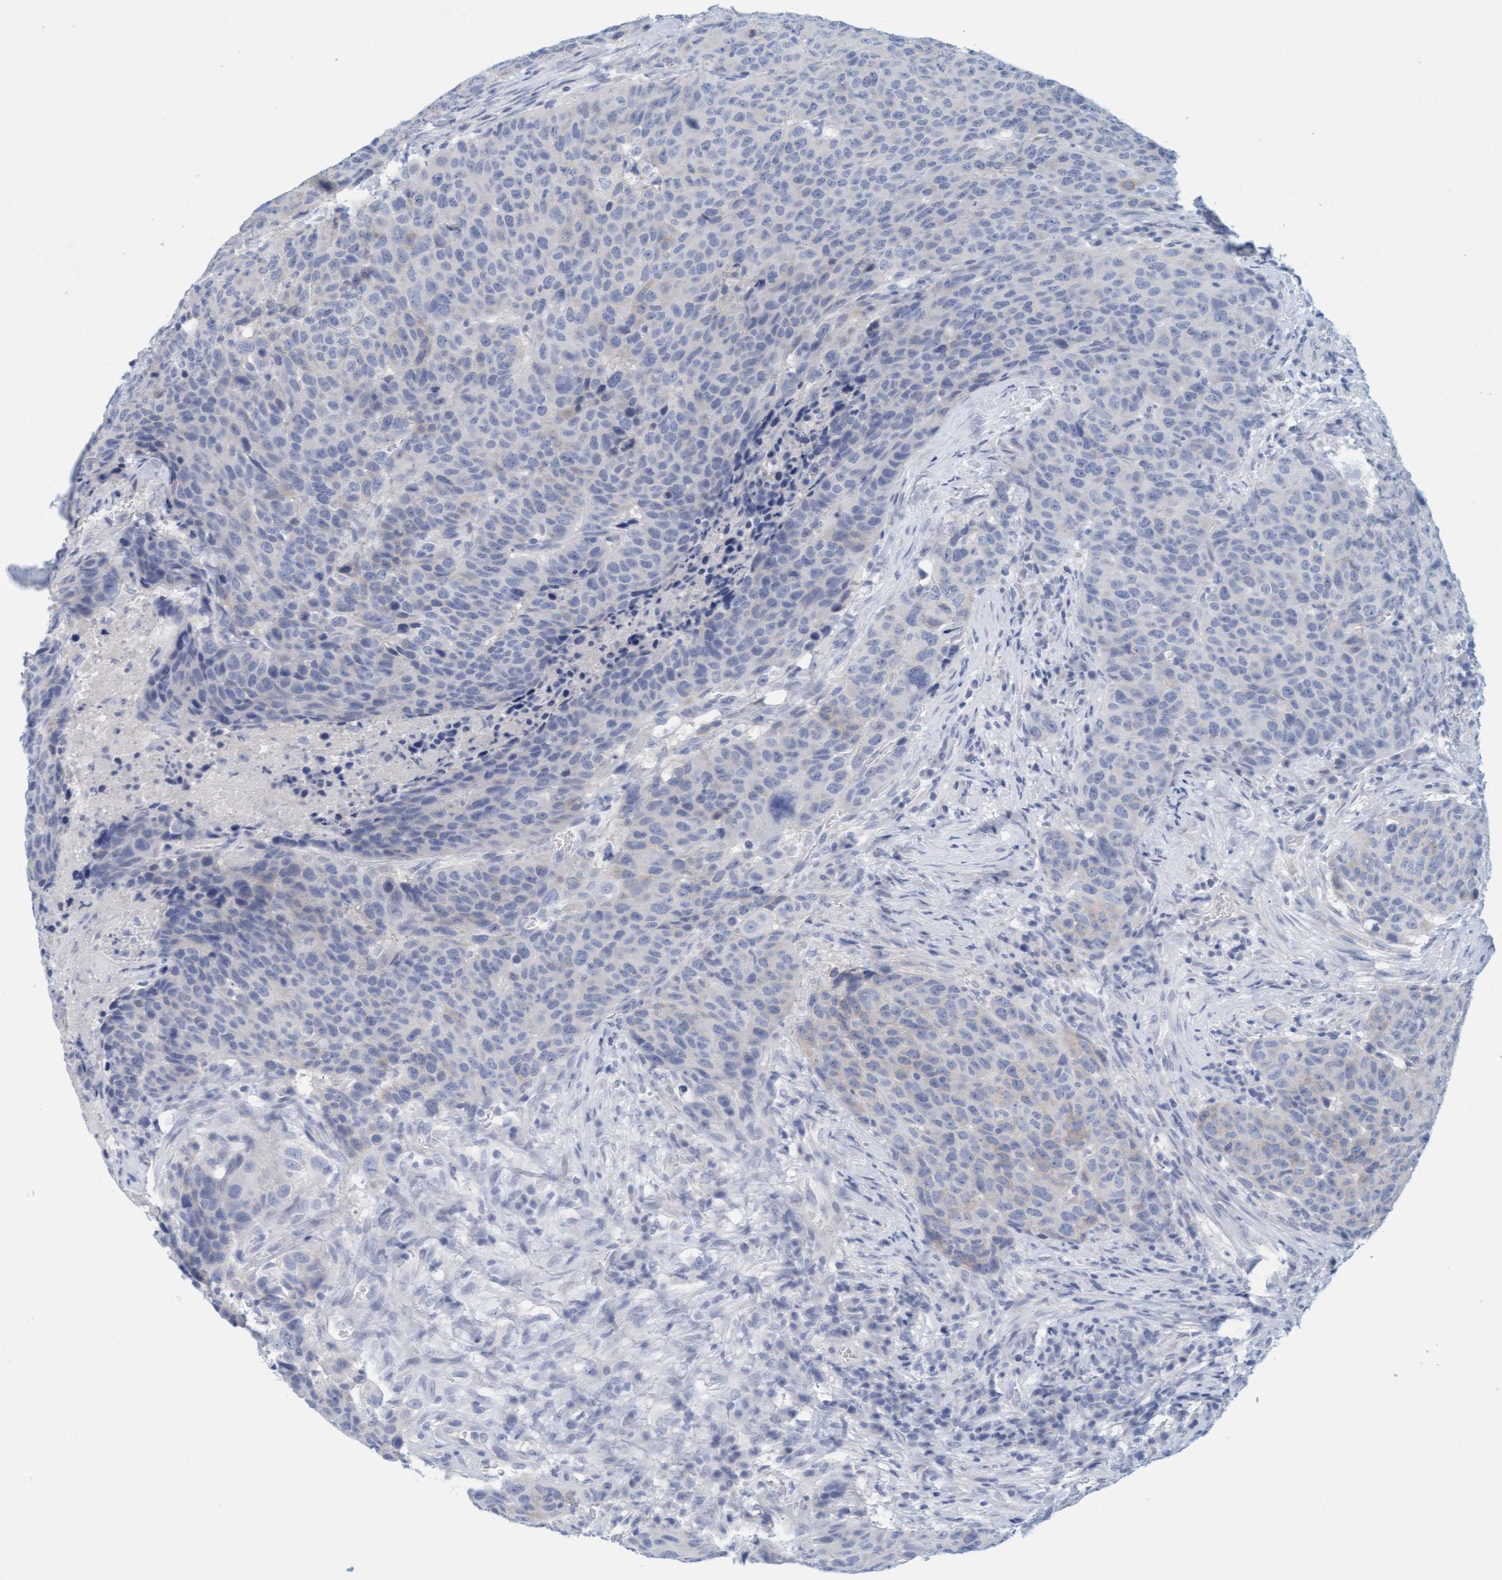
{"staining": {"intensity": "negative", "quantity": "none", "location": "none"}, "tissue": "head and neck cancer", "cell_type": "Tumor cells", "image_type": "cancer", "snomed": [{"axis": "morphology", "description": "Squamous cell carcinoma, NOS"}, {"axis": "topography", "description": "Head-Neck"}], "caption": "Tumor cells show no significant expression in squamous cell carcinoma (head and neck).", "gene": "KLHL11", "patient": {"sex": "male", "age": 66}}